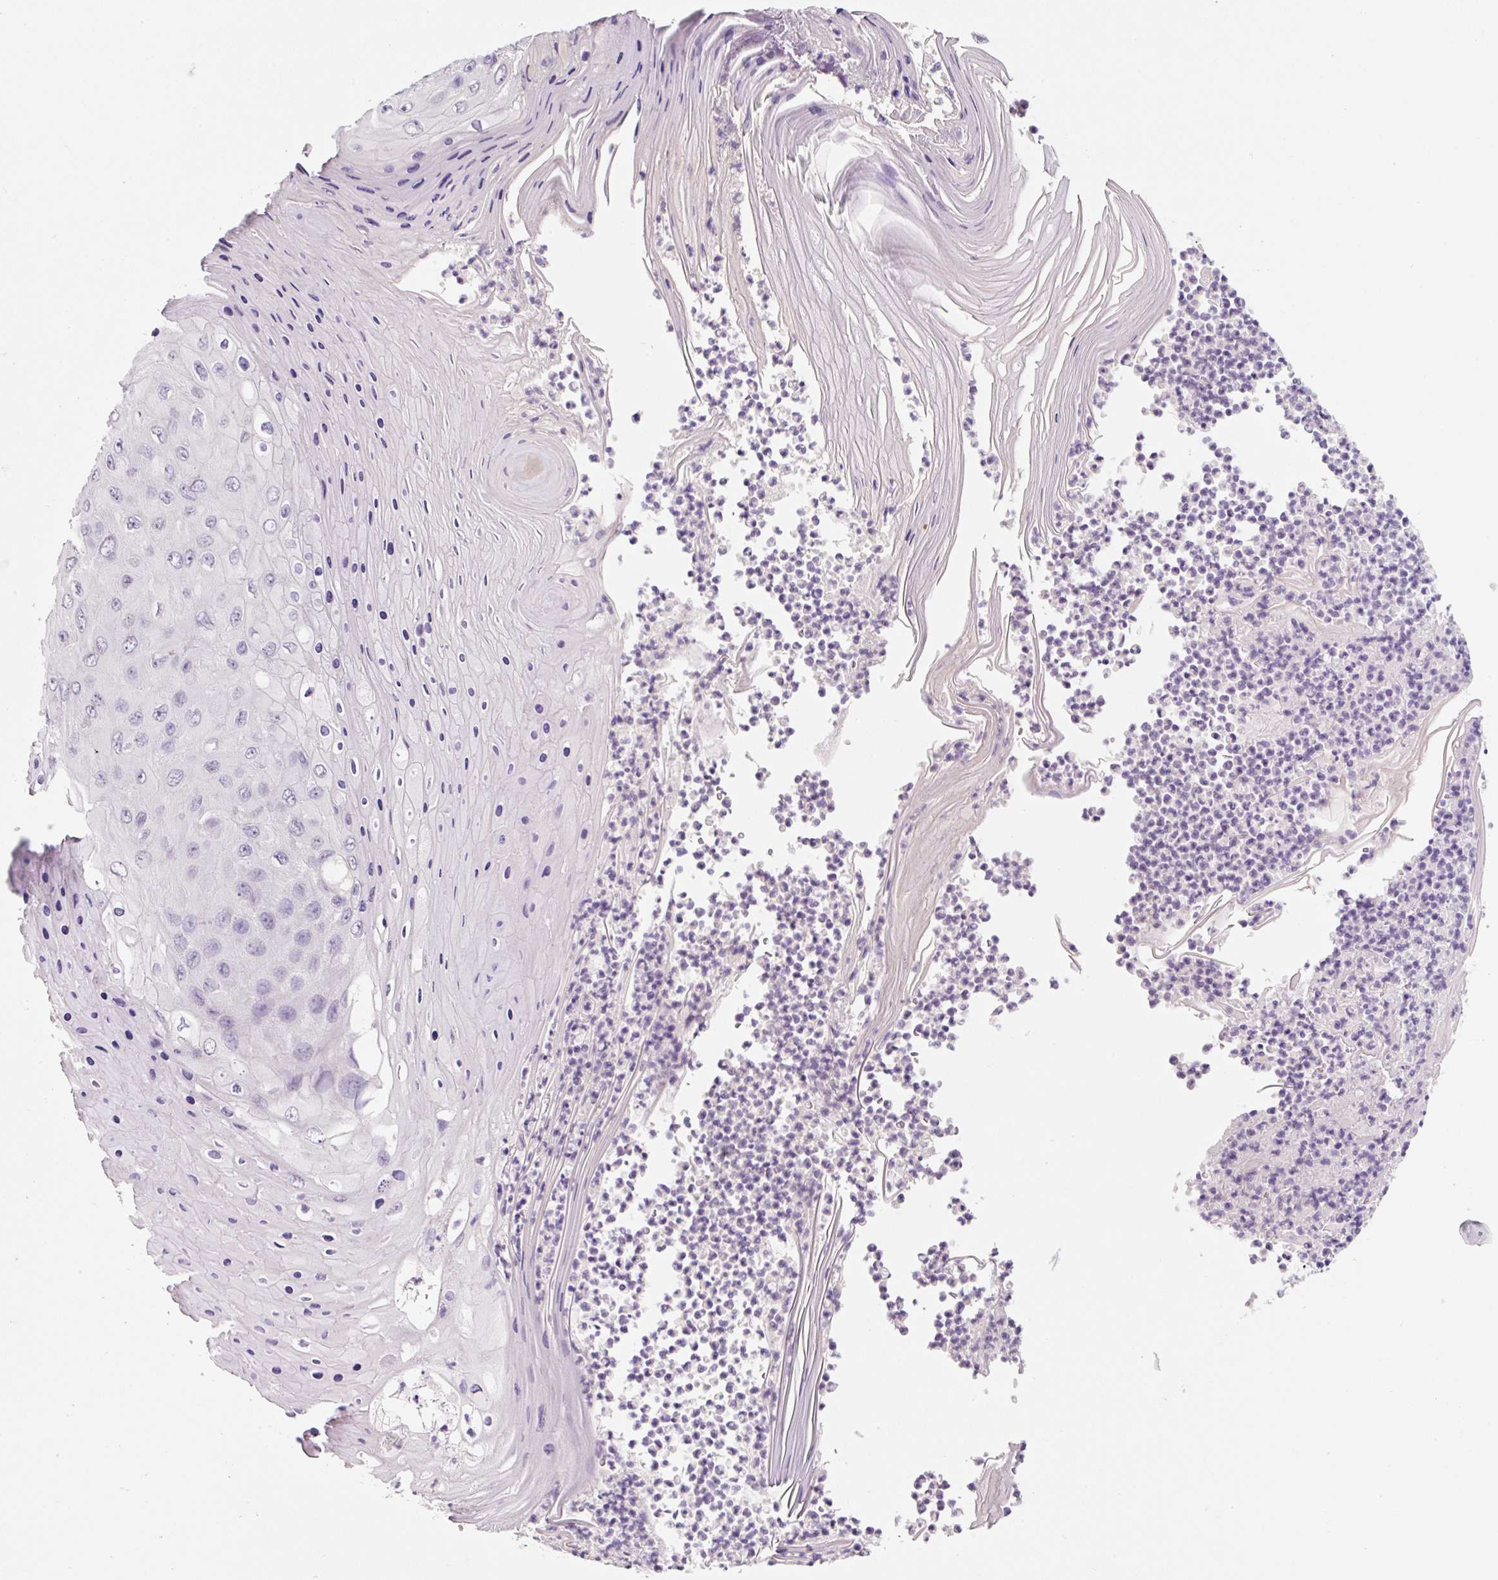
{"staining": {"intensity": "negative", "quantity": "none", "location": "none"}, "tissue": "skin cancer", "cell_type": "Tumor cells", "image_type": "cancer", "snomed": [{"axis": "morphology", "description": "Squamous cell carcinoma, NOS"}, {"axis": "topography", "description": "Skin"}], "caption": "High power microscopy histopathology image of an immunohistochemistry (IHC) histopathology image of squamous cell carcinoma (skin), revealing no significant staining in tumor cells.", "gene": "SYP", "patient": {"sex": "female", "age": 88}}